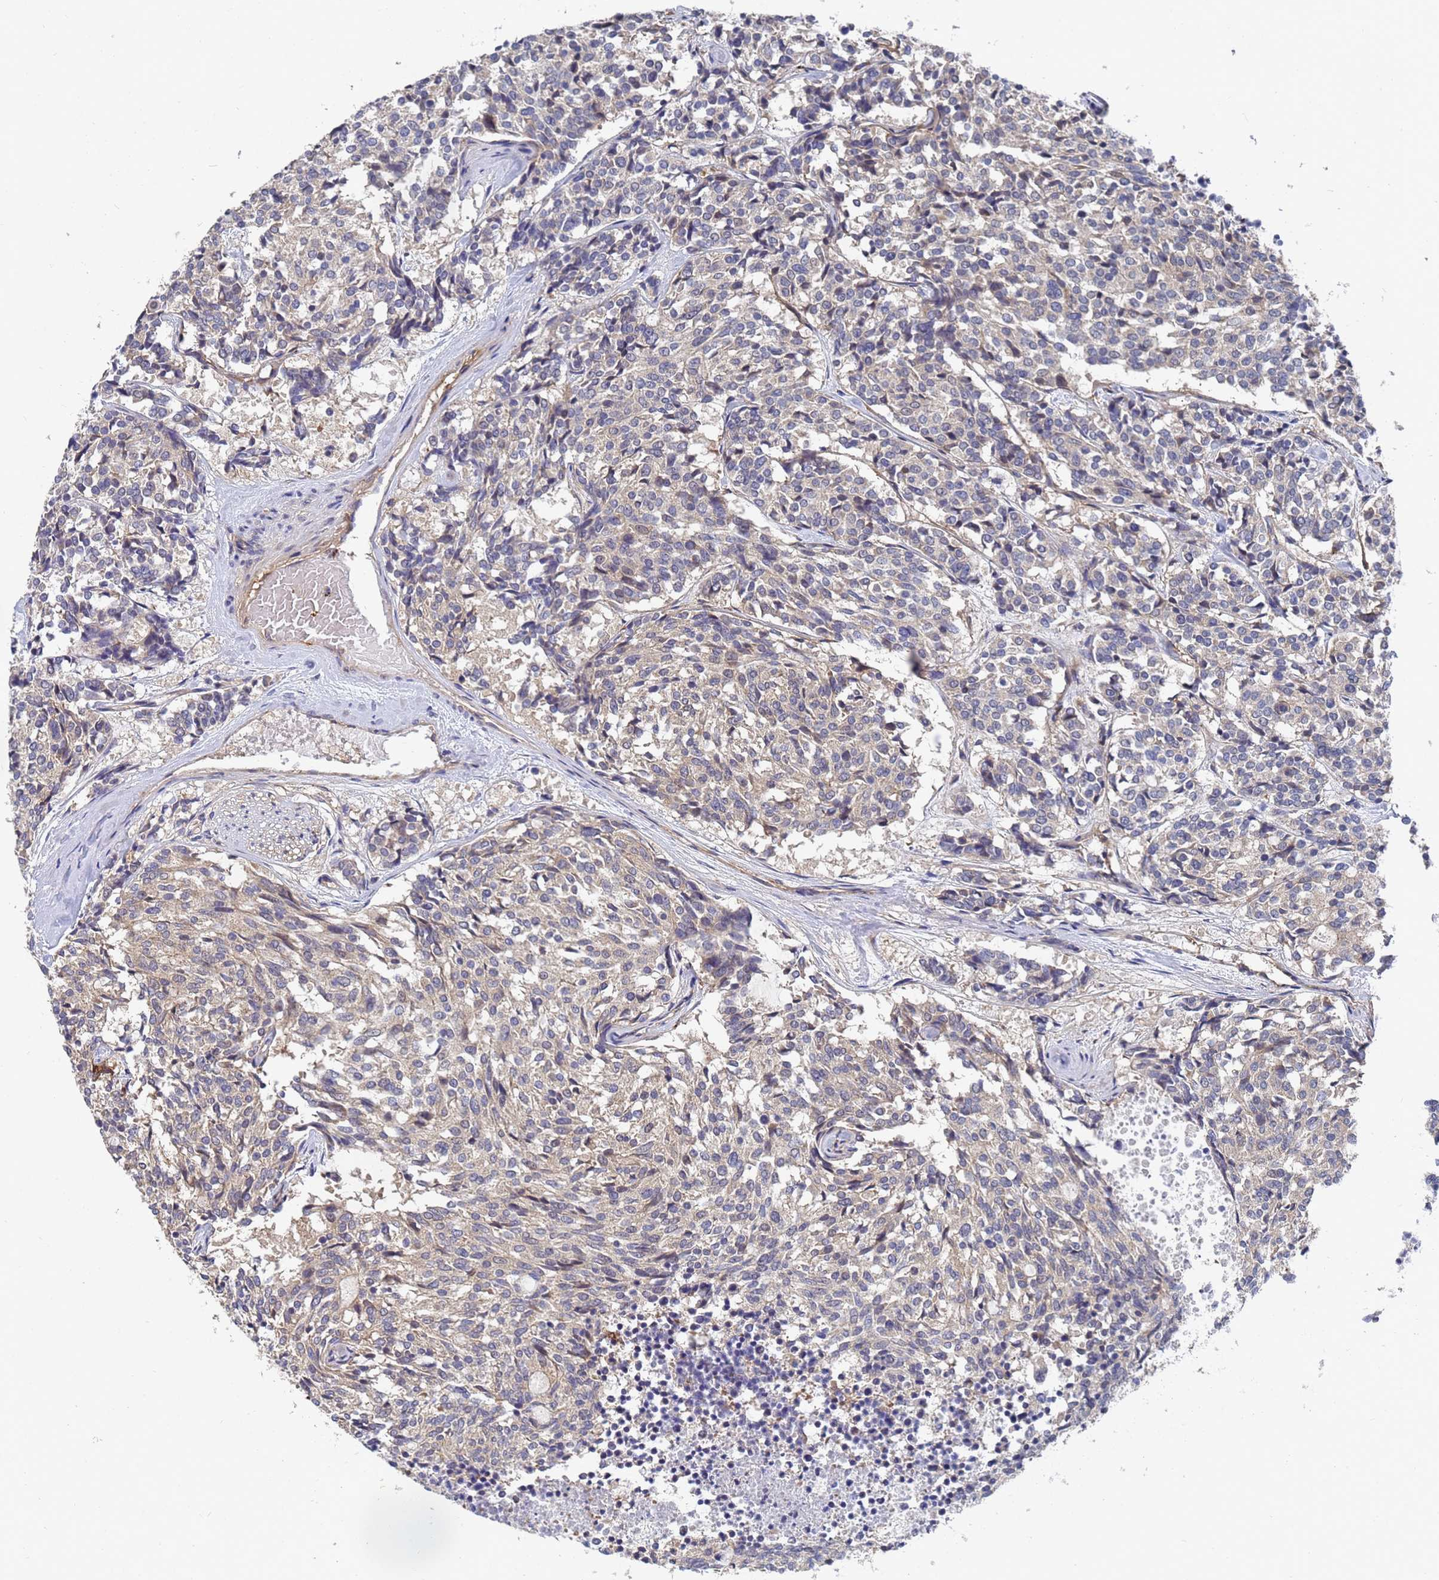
{"staining": {"intensity": "weak", "quantity": "25%-75%", "location": "cytoplasmic/membranous"}, "tissue": "carcinoid", "cell_type": "Tumor cells", "image_type": "cancer", "snomed": [{"axis": "morphology", "description": "Carcinoid, malignant, NOS"}, {"axis": "topography", "description": "Pancreas"}], "caption": "Tumor cells display low levels of weak cytoplasmic/membranous expression in approximately 25%-75% of cells in human carcinoid (malignant).", "gene": "ALS2CL", "patient": {"sex": "female", "age": 54}}